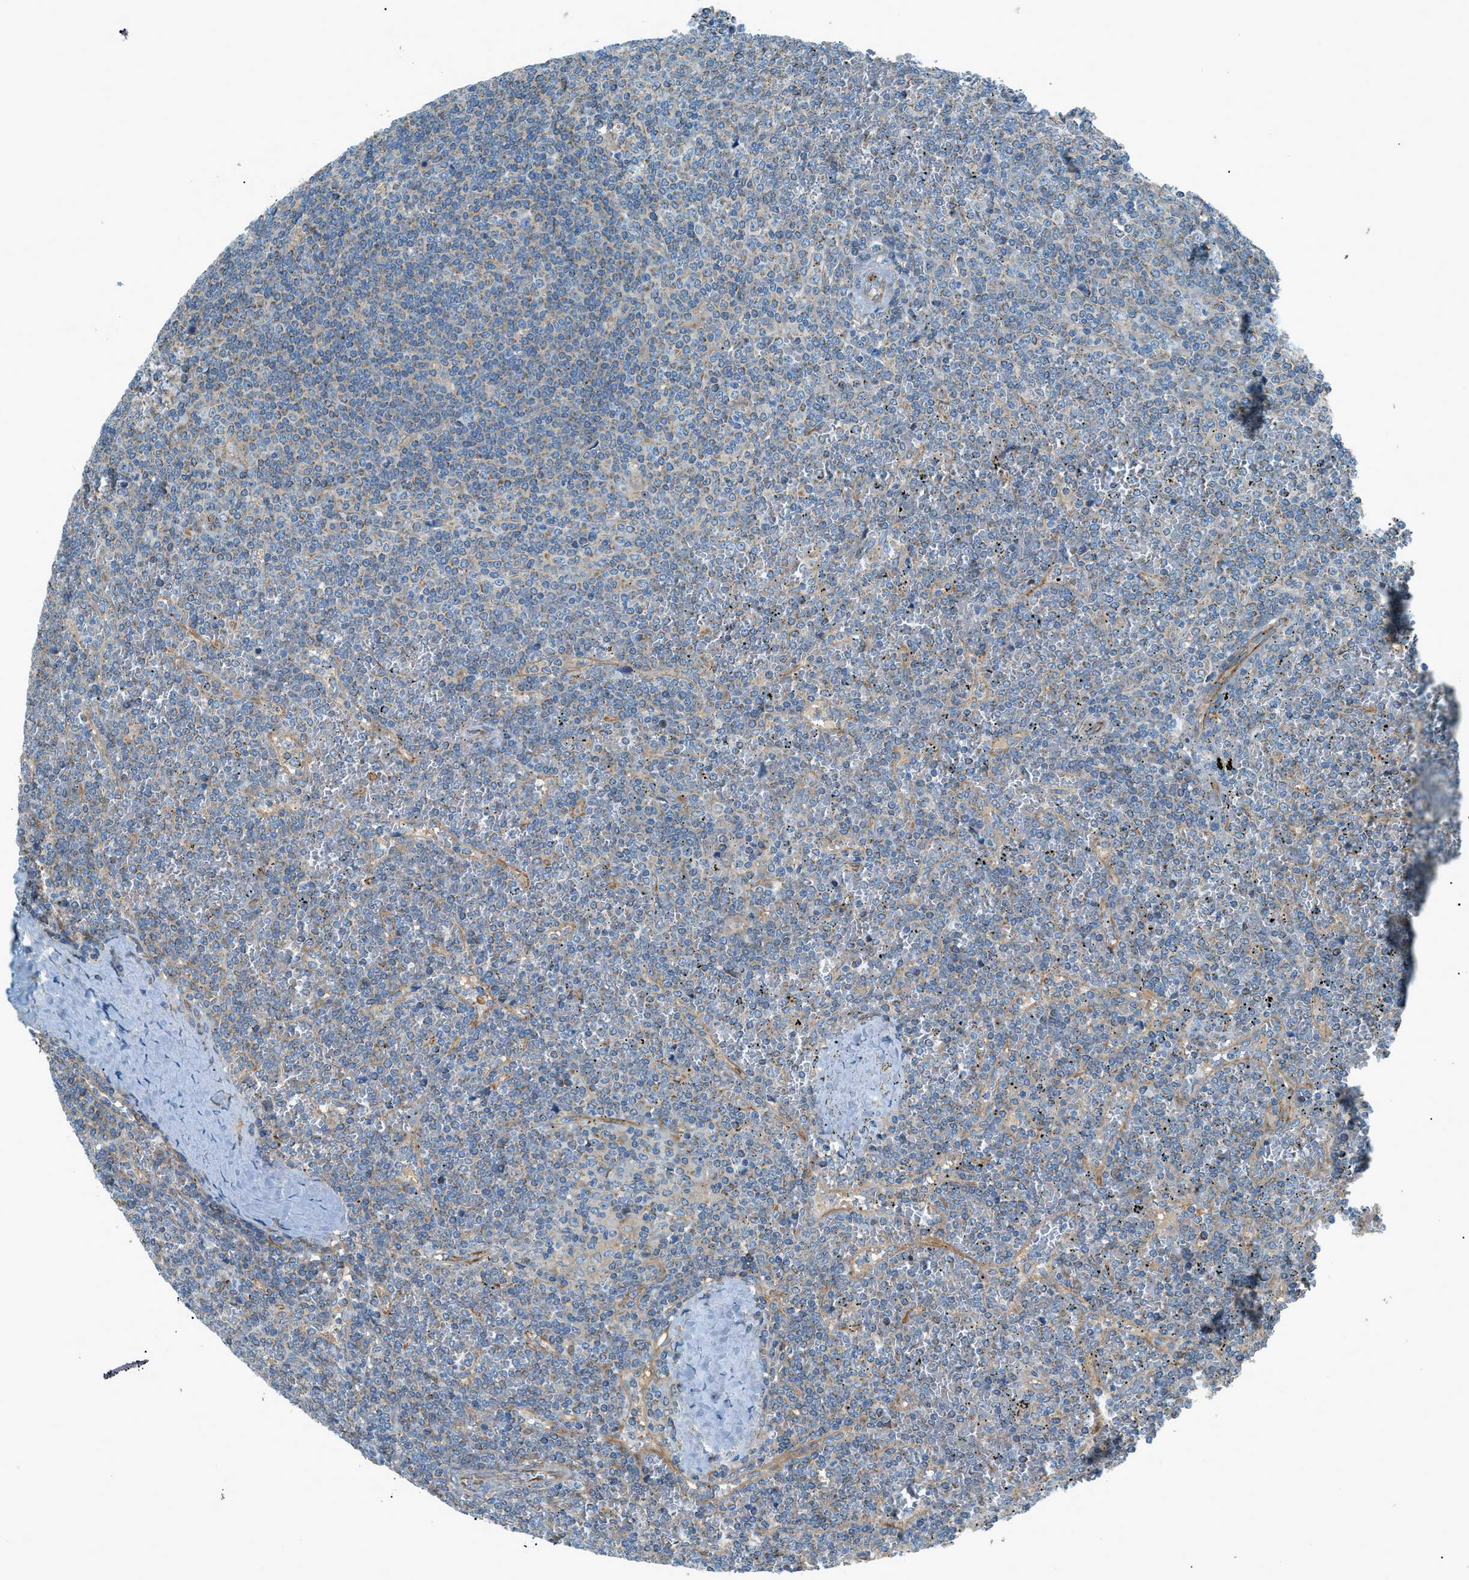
{"staining": {"intensity": "negative", "quantity": "none", "location": "none"}, "tissue": "lymphoma", "cell_type": "Tumor cells", "image_type": "cancer", "snomed": [{"axis": "morphology", "description": "Malignant lymphoma, non-Hodgkin's type, Low grade"}, {"axis": "topography", "description": "Spleen"}], "caption": "An image of human lymphoma is negative for staining in tumor cells. (DAB immunohistochemistry (IHC) with hematoxylin counter stain).", "gene": "PIGG", "patient": {"sex": "female", "age": 19}}